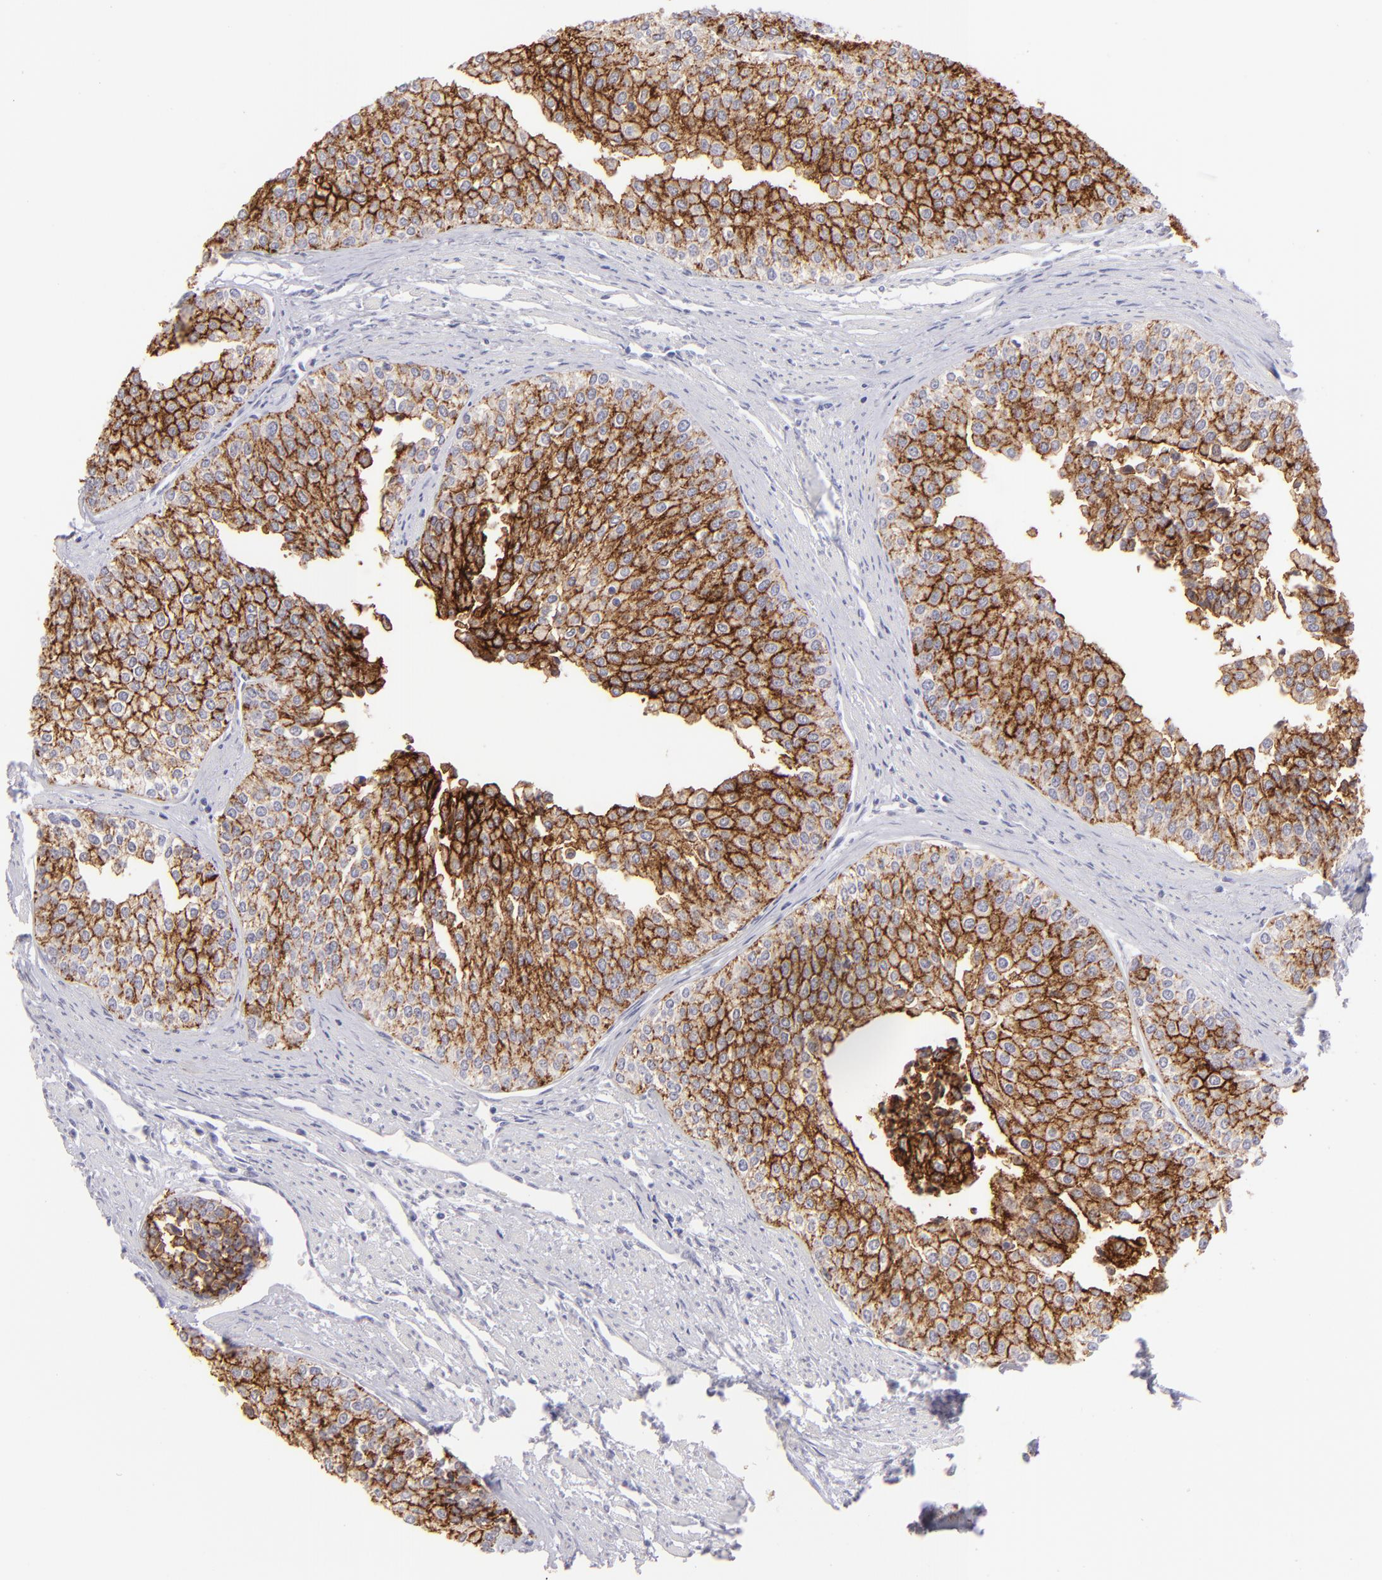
{"staining": {"intensity": "strong", "quantity": ">75%", "location": "cytoplasmic/membranous"}, "tissue": "urothelial cancer", "cell_type": "Tumor cells", "image_type": "cancer", "snomed": [{"axis": "morphology", "description": "Urothelial carcinoma, Low grade"}, {"axis": "topography", "description": "Urinary bladder"}], "caption": "Protein analysis of low-grade urothelial carcinoma tissue shows strong cytoplasmic/membranous expression in about >75% of tumor cells.", "gene": "CLDN4", "patient": {"sex": "female", "age": 73}}